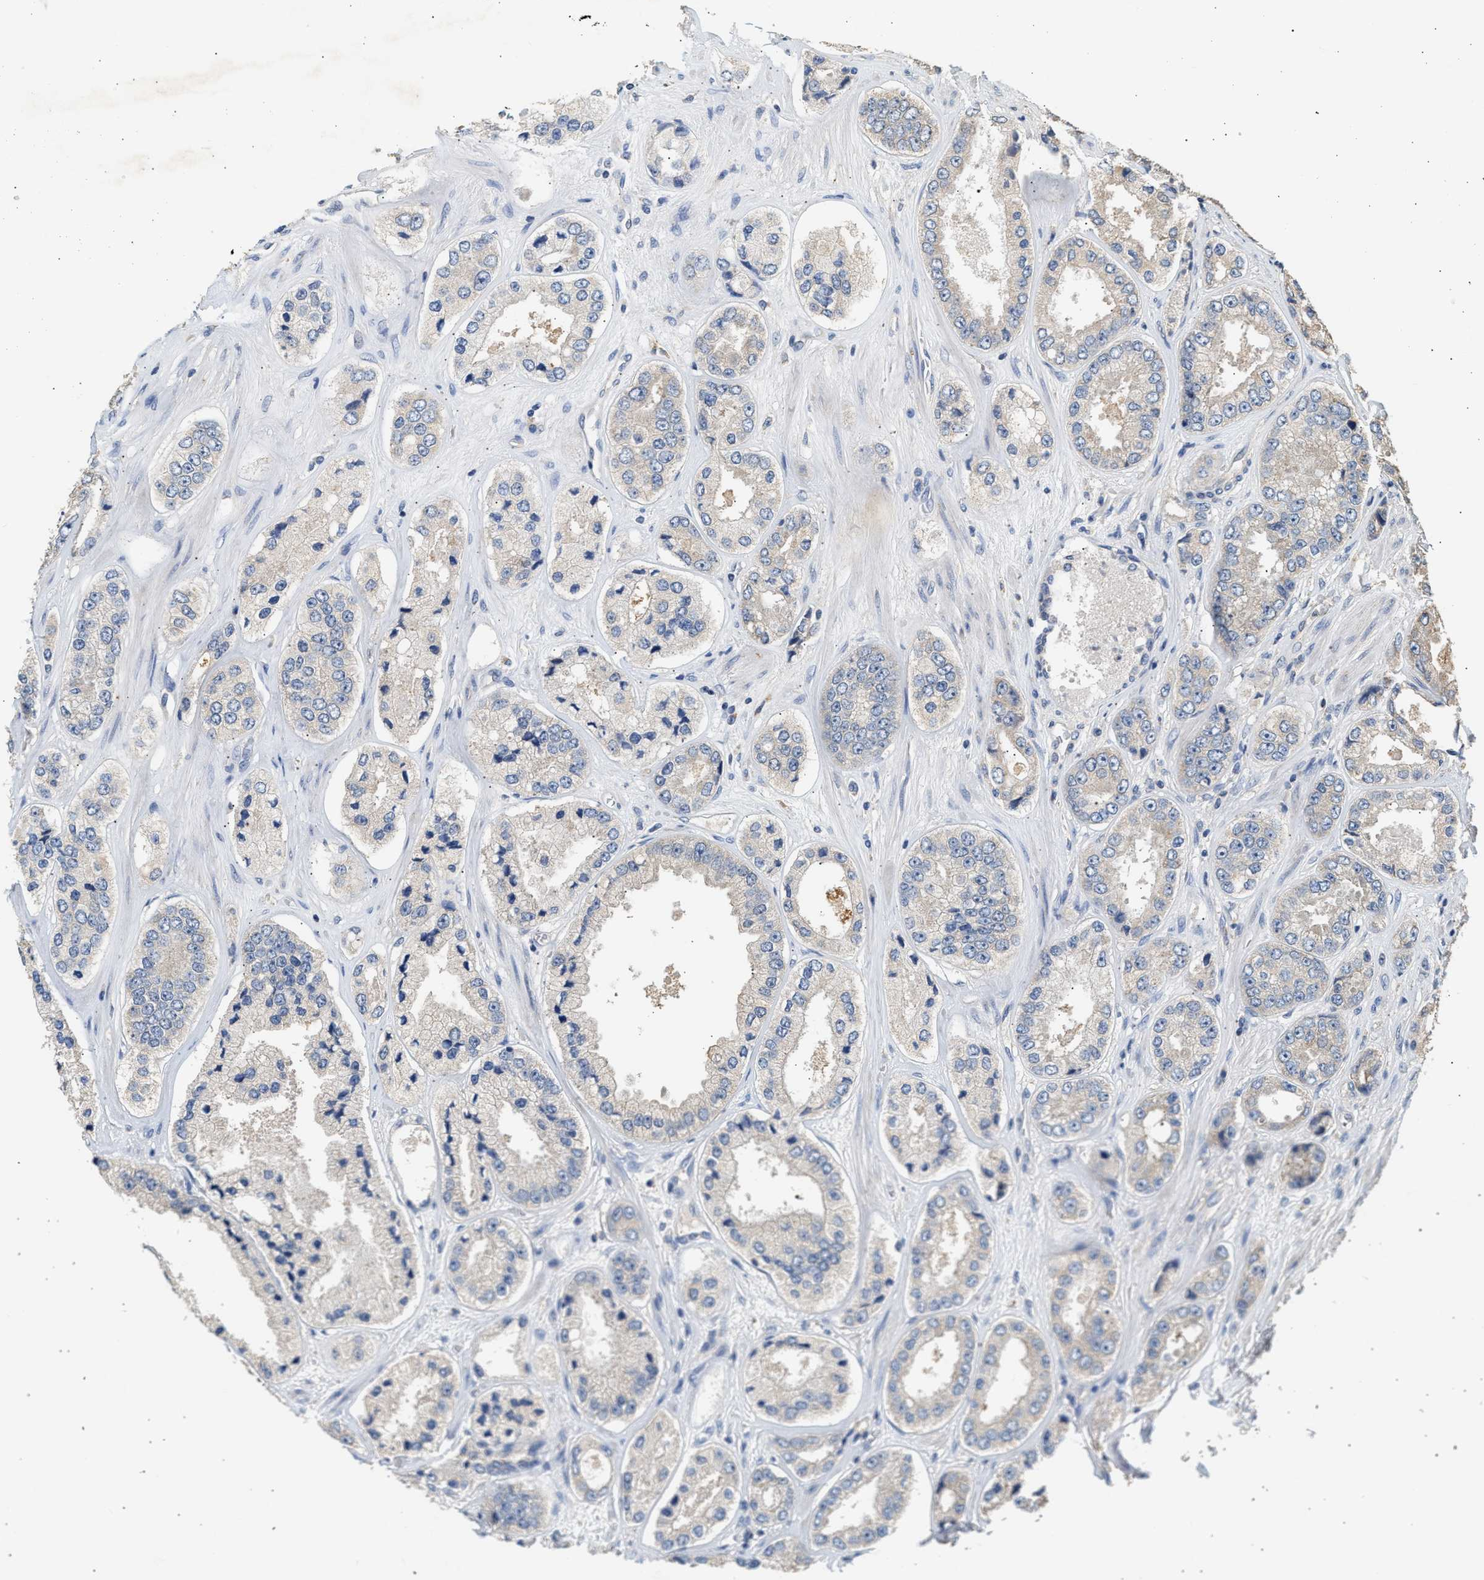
{"staining": {"intensity": "negative", "quantity": "none", "location": "none"}, "tissue": "prostate cancer", "cell_type": "Tumor cells", "image_type": "cancer", "snomed": [{"axis": "morphology", "description": "Adenocarcinoma, High grade"}, {"axis": "topography", "description": "Prostate"}], "caption": "A photomicrograph of human prostate cancer is negative for staining in tumor cells.", "gene": "WDR31", "patient": {"sex": "male", "age": 61}}